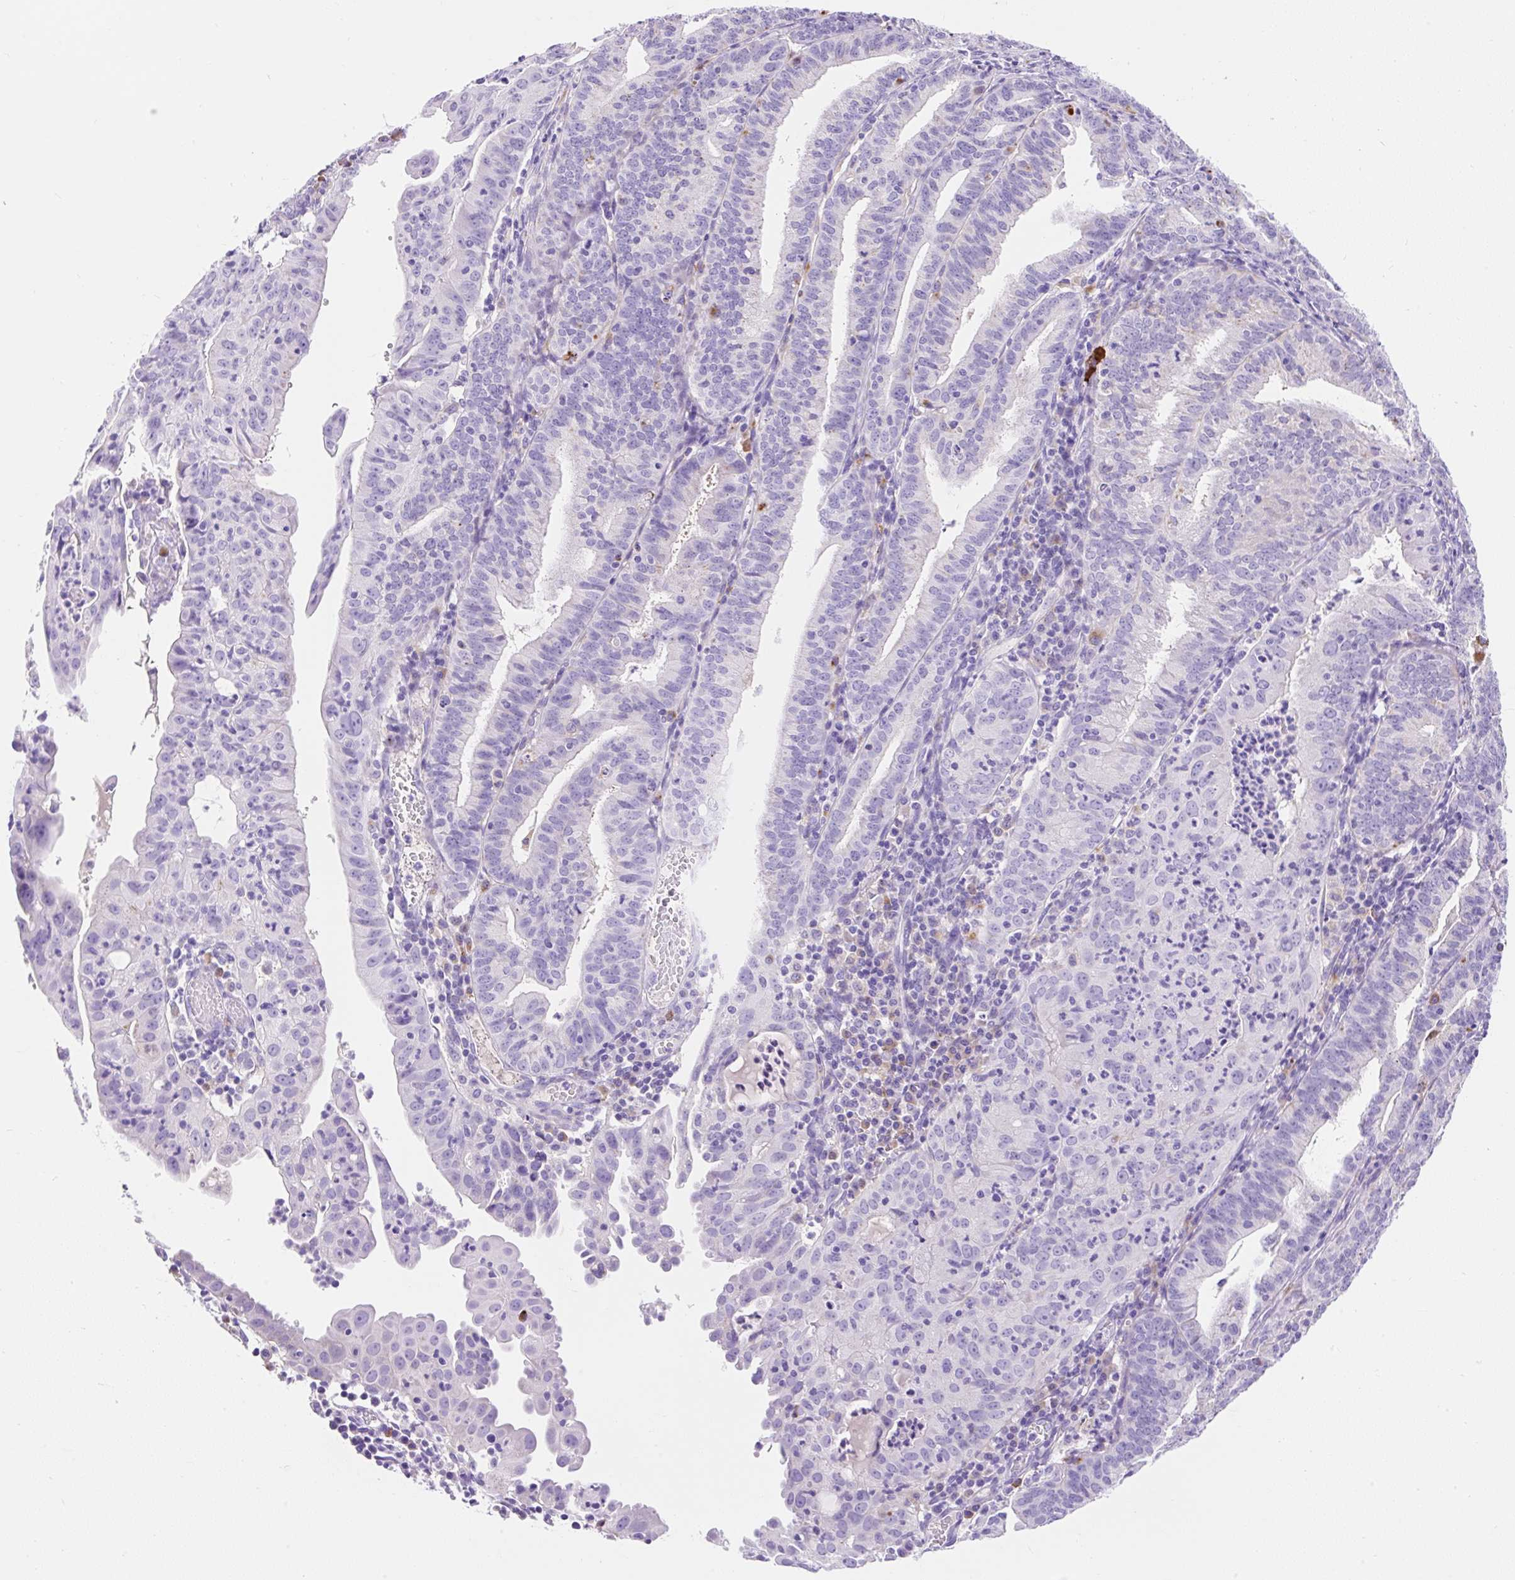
{"staining": {"intensity": "moderate", "quantity": "<25%", "location": "cytoplasmic/membranous"}, "tissue": "endometrial cancer", "cell_type": "Tumor cells", "image_type": "cancer", "snomed": [{"axis": "morphology", "description": "Adenocarcinoma, NOS"}, {"axis": "topography", "description": "Endometrium"}], "caption": "This is a photomicrograph of immunohistochemistry staining of endometrial adenocarcinoma, which shows moderate staining in the cytoplasmic/membranous of tumor cells.", "gene": "HEXB", "patient": {"sex": "female", "age": 60}}